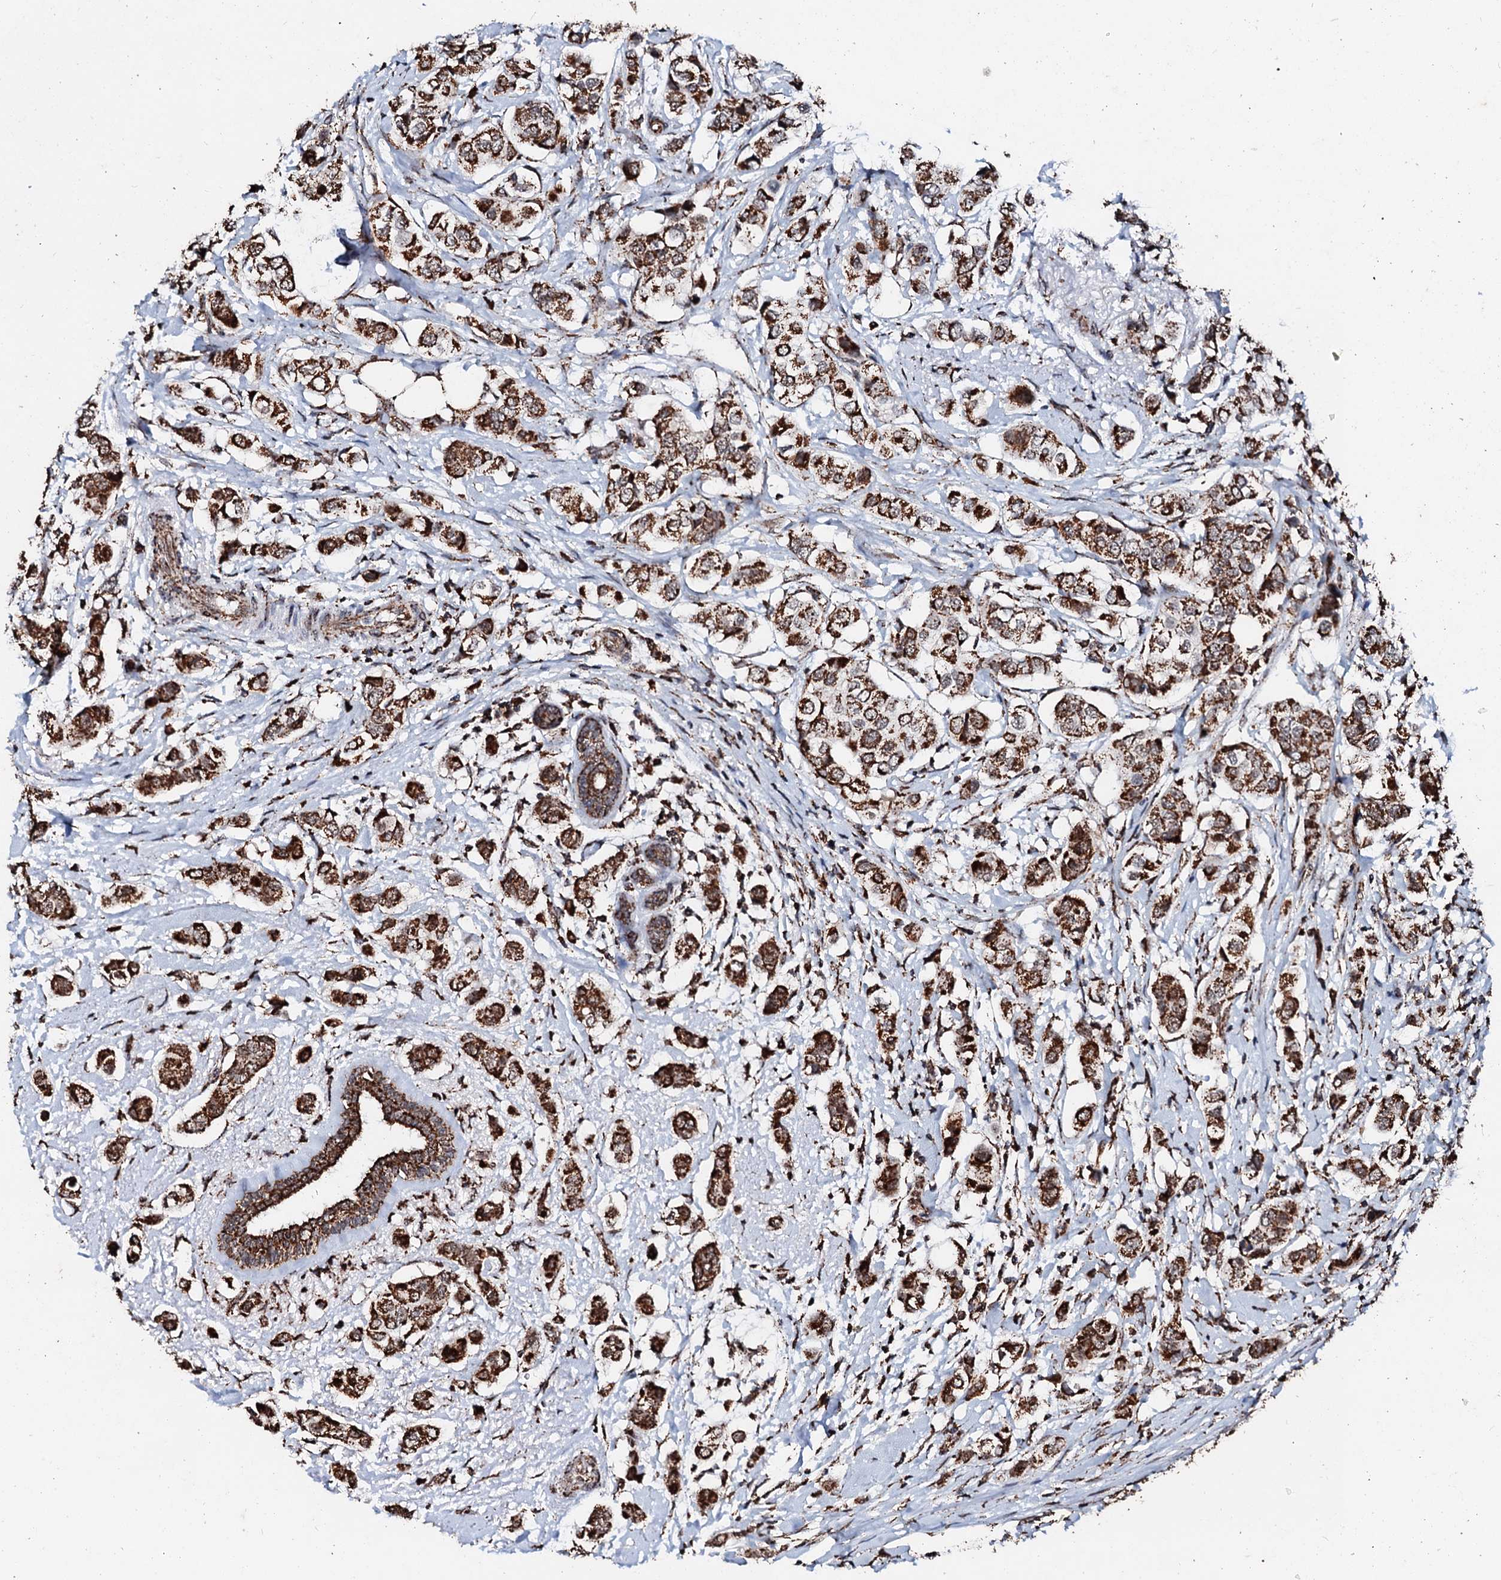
{"staining": {"intensity": "strong", "quantity": ">75%", "location": "cytoplasmic/membranous"}, "tissue": "breast cancer", "cell_type": "Tumor cells", "image_type": "cancer", "snomed": [{"axis": "morphology", "description": "Lobular carcinoma"}, {"axis": "topography", "description": "Breast"}], "caption": "An immunohistochemistry (IHC) histopathology image of neoplastic tissue is shown. Protein staining in brown highlights strong cytoplasmic/membranous positivity in breast cancer (lobular carcinoma) within tumor cells.", "gene": "SECISBP2L", "patient": {"sex": "female", "age": 51}}